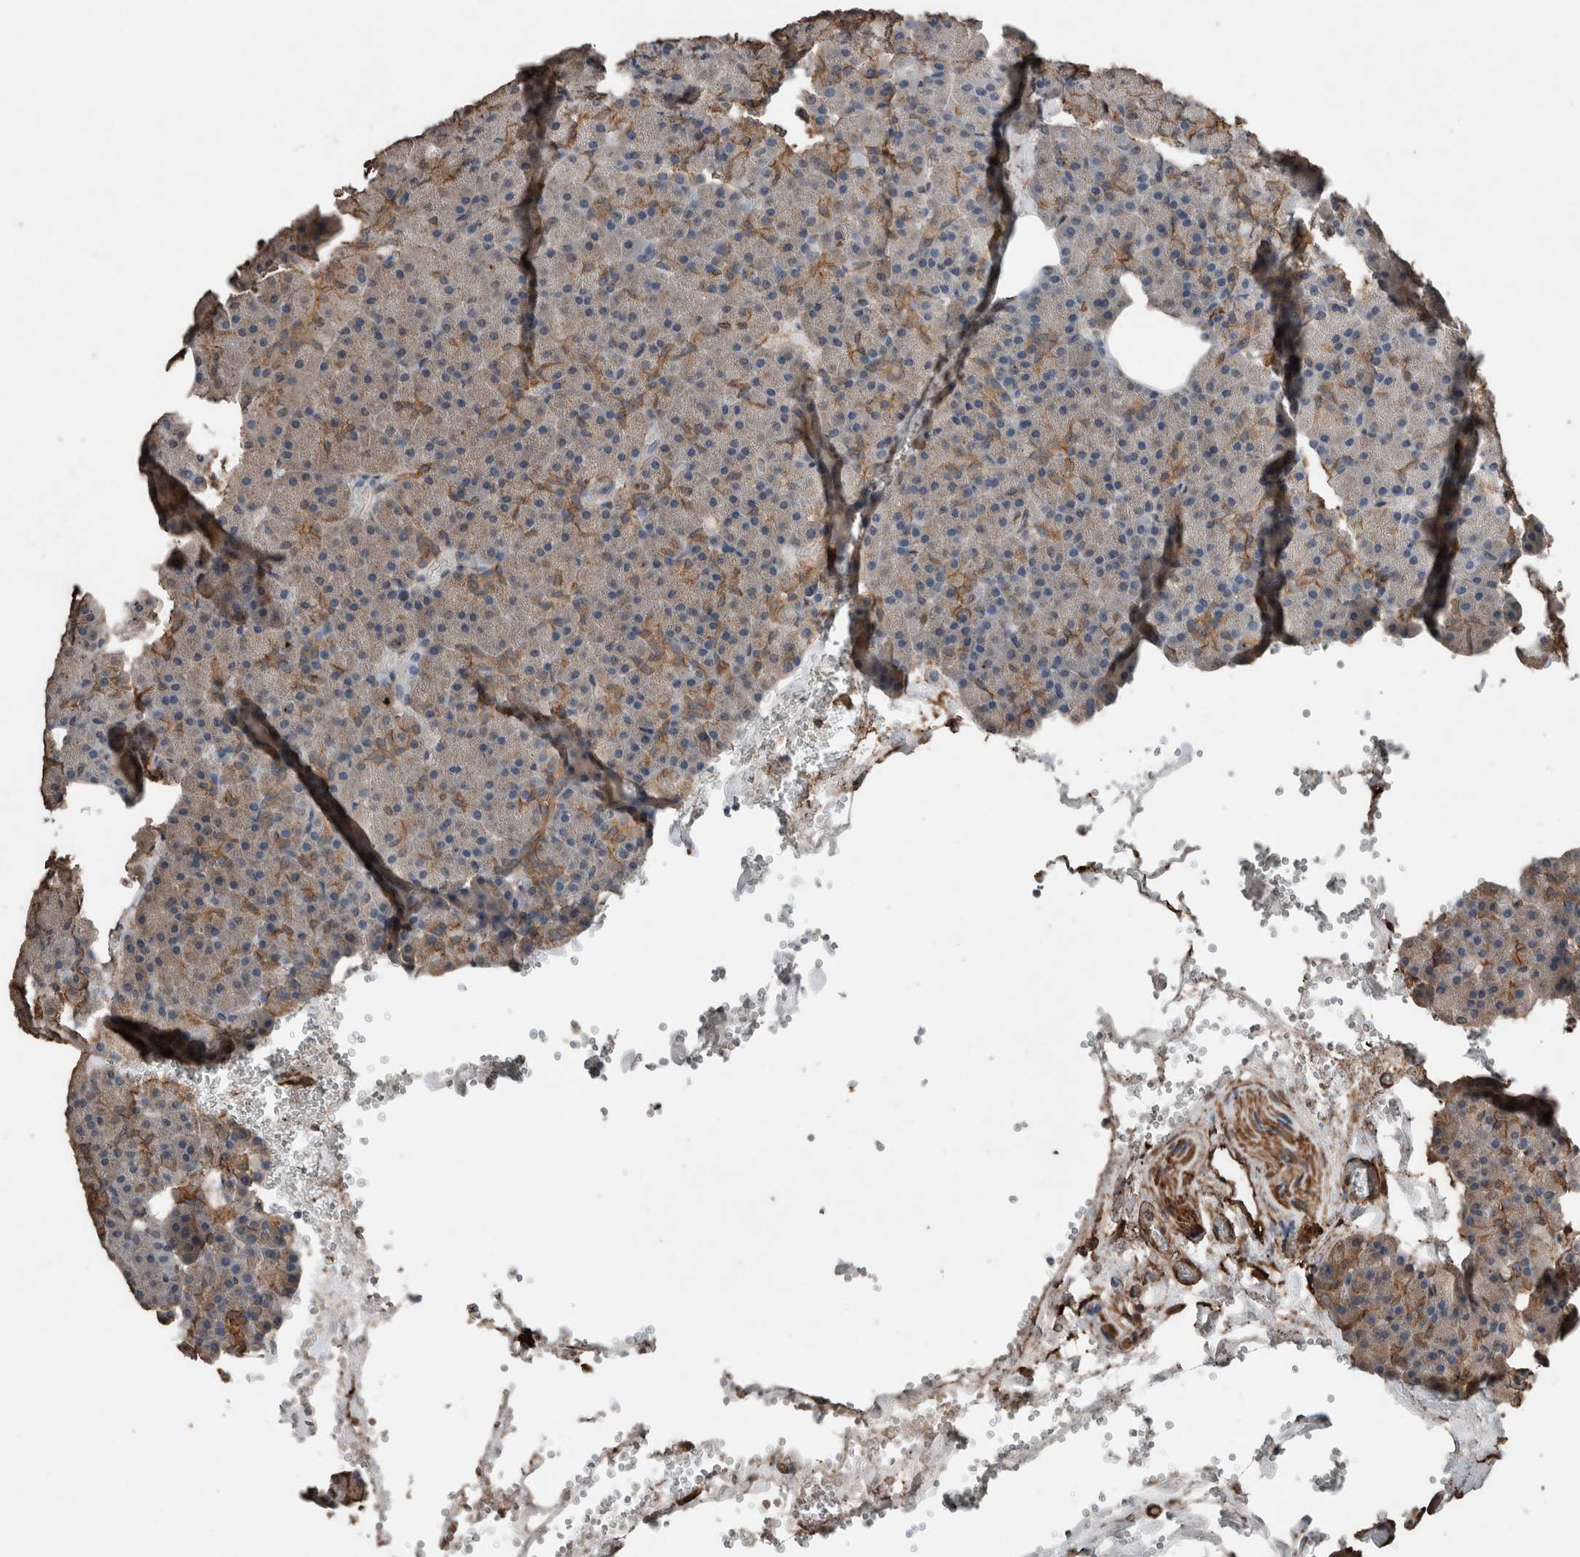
{"staining": {"intensity": "moderate", "quantity": "25%-75%", "location": "cytoplasmic/membranous"}, "tissue": "pancreas", "cell_type": "Exocrine glandular cells", "image_type": "normal", "snomed": [{"axis": "morphology", "description": "Normal tissue, NOS"}, {"axis": "morphology", "description": "Carcinoid, malignant, NOS"}, {"axis": "topography", "description": "Pancreas"}], "caption": "An image showing moderate cytoplasmic/membranous staining in about 25%-75% of exocrine glandular cells in benign pancreas, as visualized by brown immunohistochemical staining.", "gene": "S100A10", "patient": {"sex": "female", "age": 35}}